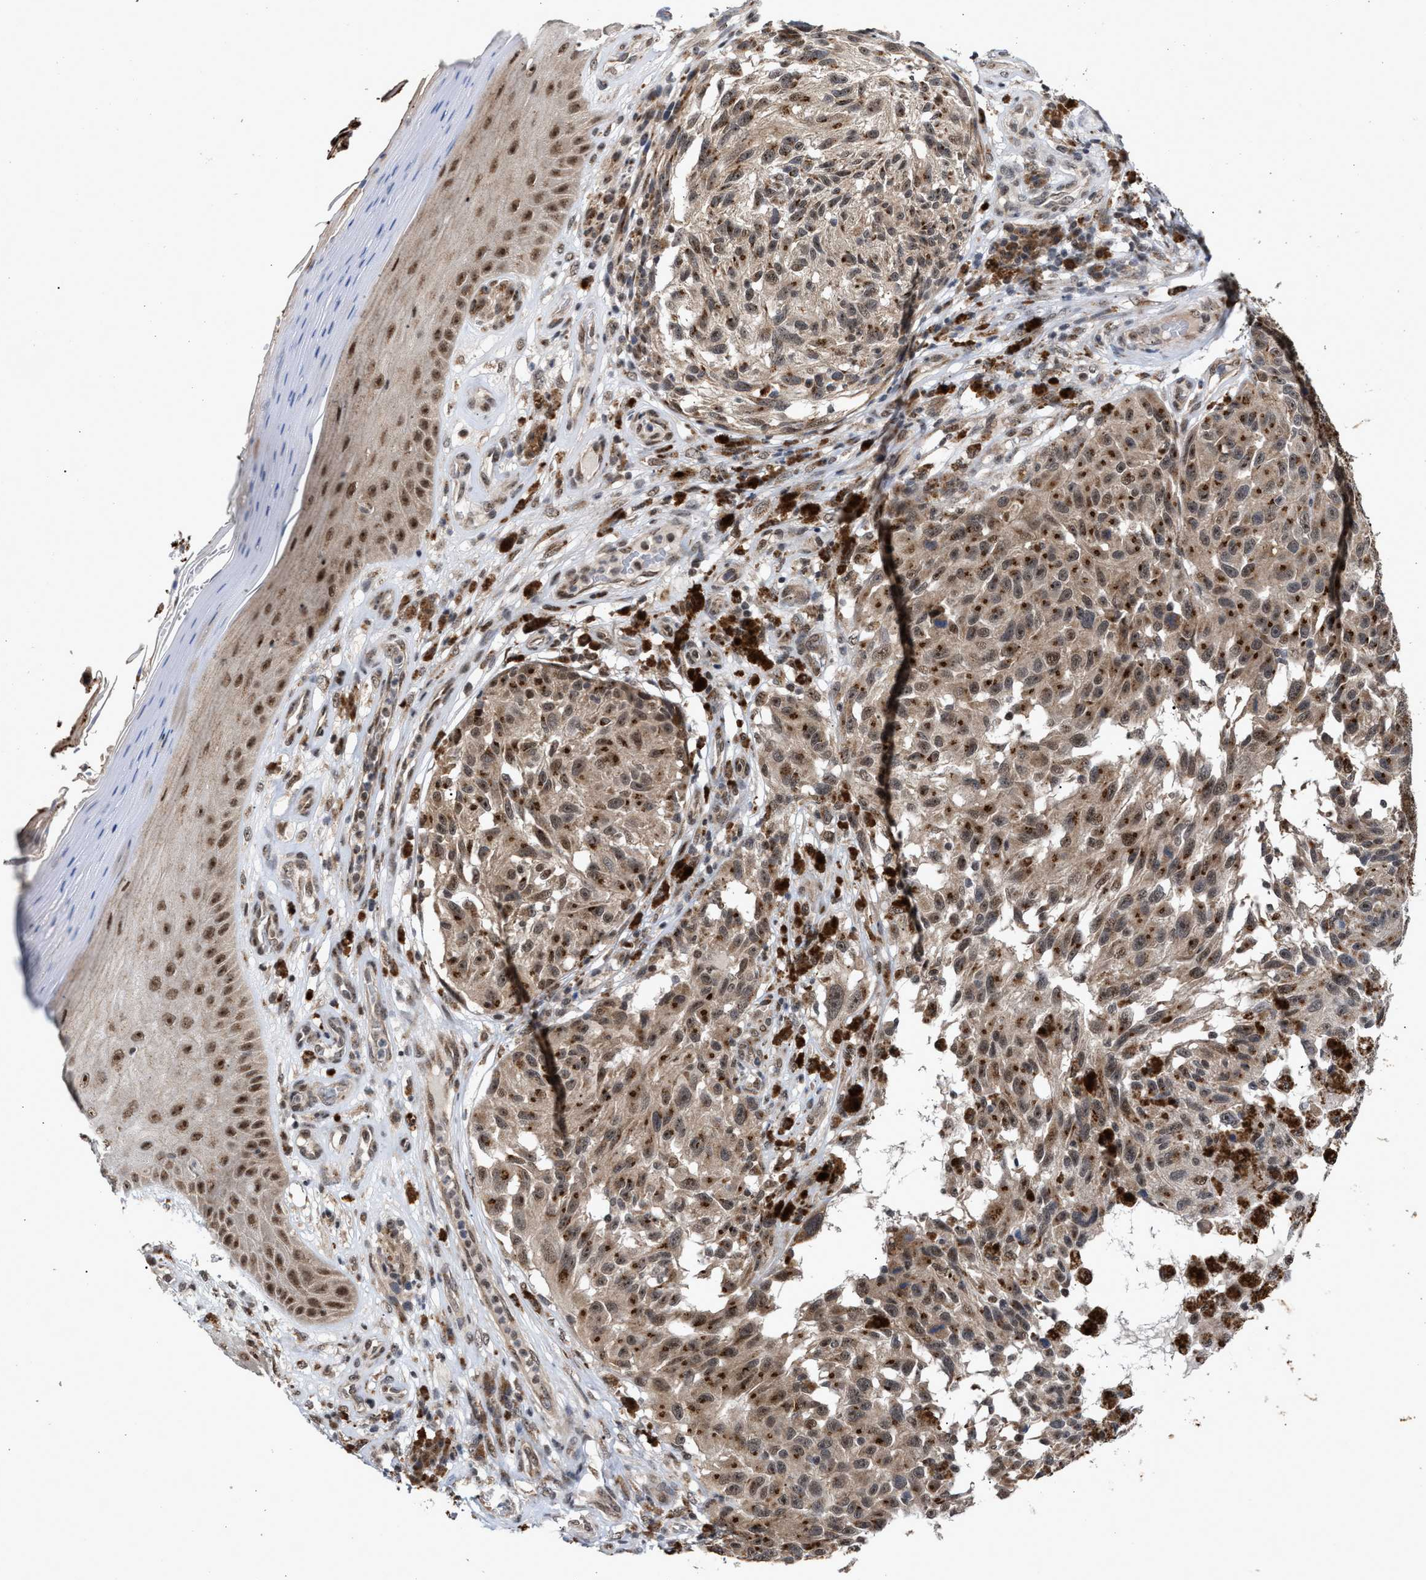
{"staining": {"intensity": "weak", "quantity": ">75%", "location": "cytoplasmic/membranous"}, "tissue": "melanoma", "cell_type": "Tumor cells", "image_type": "cancer", "snomed": [{"axis": "morphology", "description": "Malignant melanoma, NOS"}, {"axis": "topography", "description": "Skin"}], "caption": "There is low levels of weak cytoplasmic/membranous expression in tumor cells of malignant melanoma, as demonstrated by immunohistochemical staining (brown color).", "gene": "MKNK2", "patient": {"sex": "female", "age": 73}}